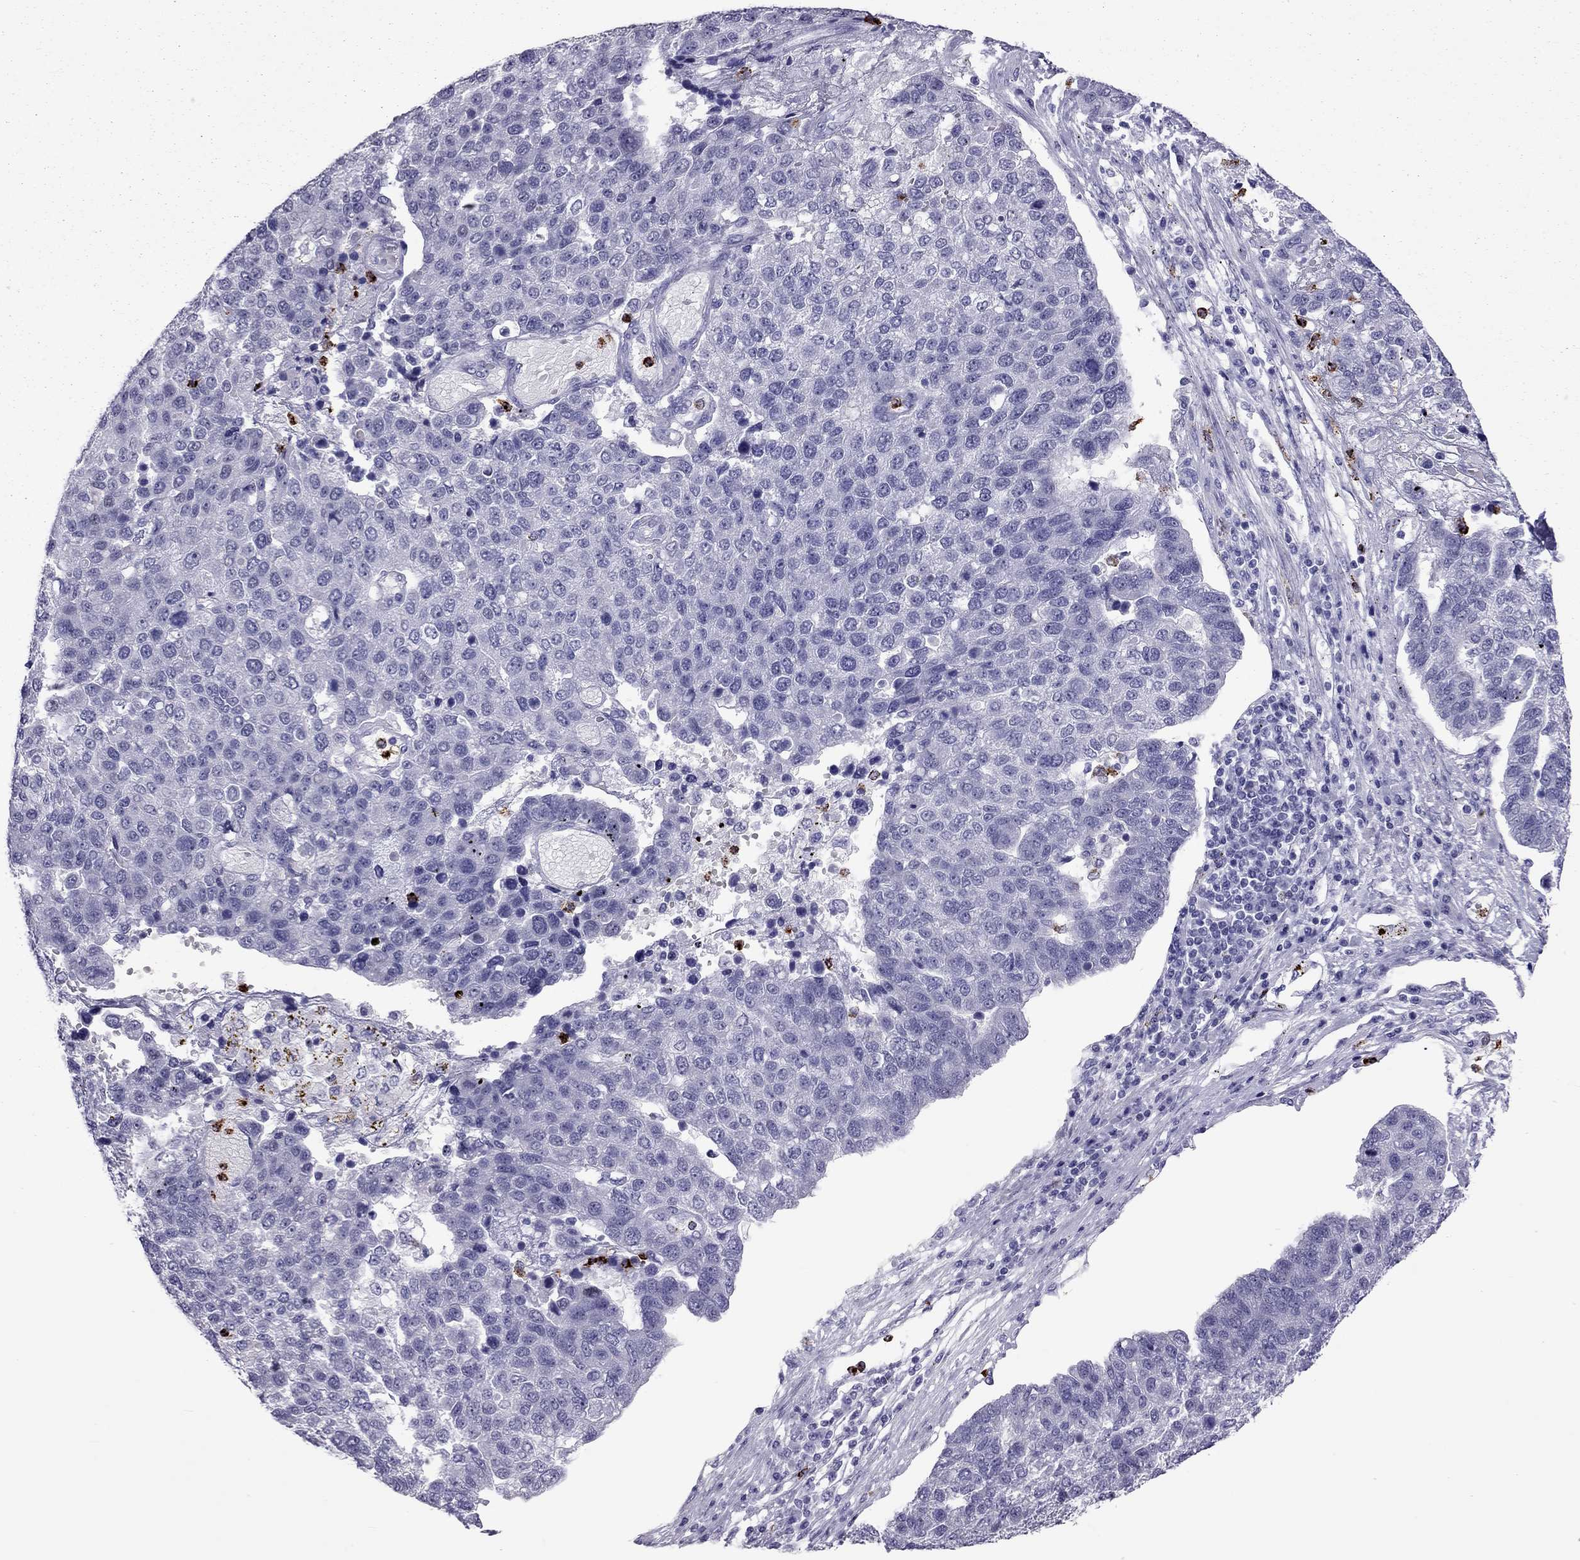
{"staining": {"intensity": "negative", "quantity": "none", "location": "none"}, "tissue": "pancreatic cancer", "cell_type": "Tumor cells", "image_type": "cancer", "snomed": [{"axis": "morphology", "description": "Adenocarcinoma, NOS"}, {"axis": "topography", "description": "Pancreas"}], "caption": "The photomicrograph demonstrates no staining of tumor cells in adenocarcinoma (pancreatic).", "gene": "CCL27", "patient": {"sex": "female", "age": 61}}